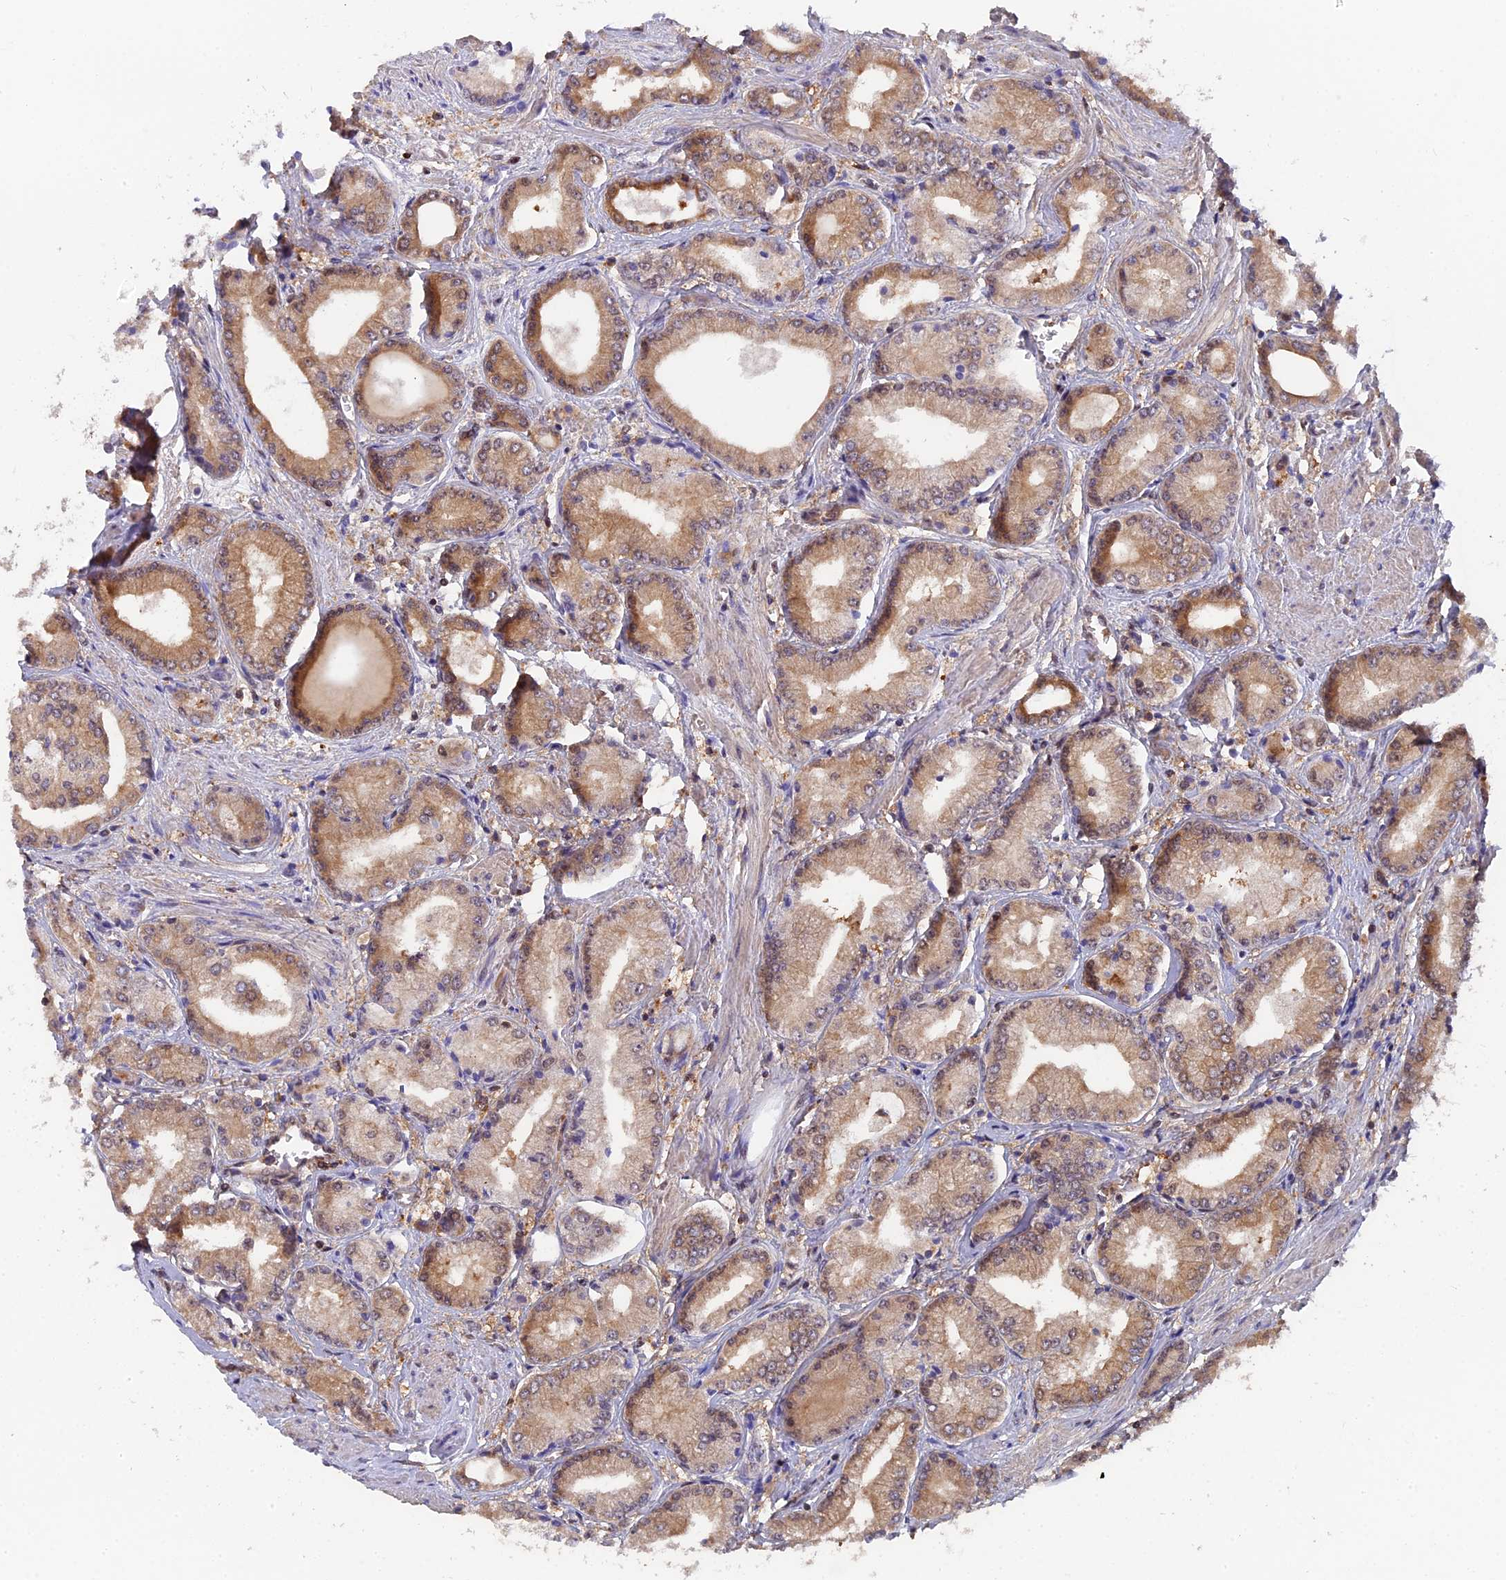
{"staining": {"intensity": "weak", "quantity": "25%-75%", "location": "cytoplasmic/membranous"}, "tissue": "prostate cancer", "cell_type": "Tumor cells", "image_type": "cancer", "snomed": [{"axis": "morphology", "description": "Adenocarcinoma, Low grade"}, {"axis": "topography", "description": "Prostate"}], "caption": "IHC (DAB (3,3'-diaminobenzidine)) staining of prostate cancer (low-grade adenocarcinoma) demonstrates weak cytoplasmic/membranous protein positivity in approximately 25%-75% of tumor cells. (DAB = brown stain, brightfield microscopy at high magnification).", "gene": "FAM118B", "patient": {"sex": "male", "age": 60}}